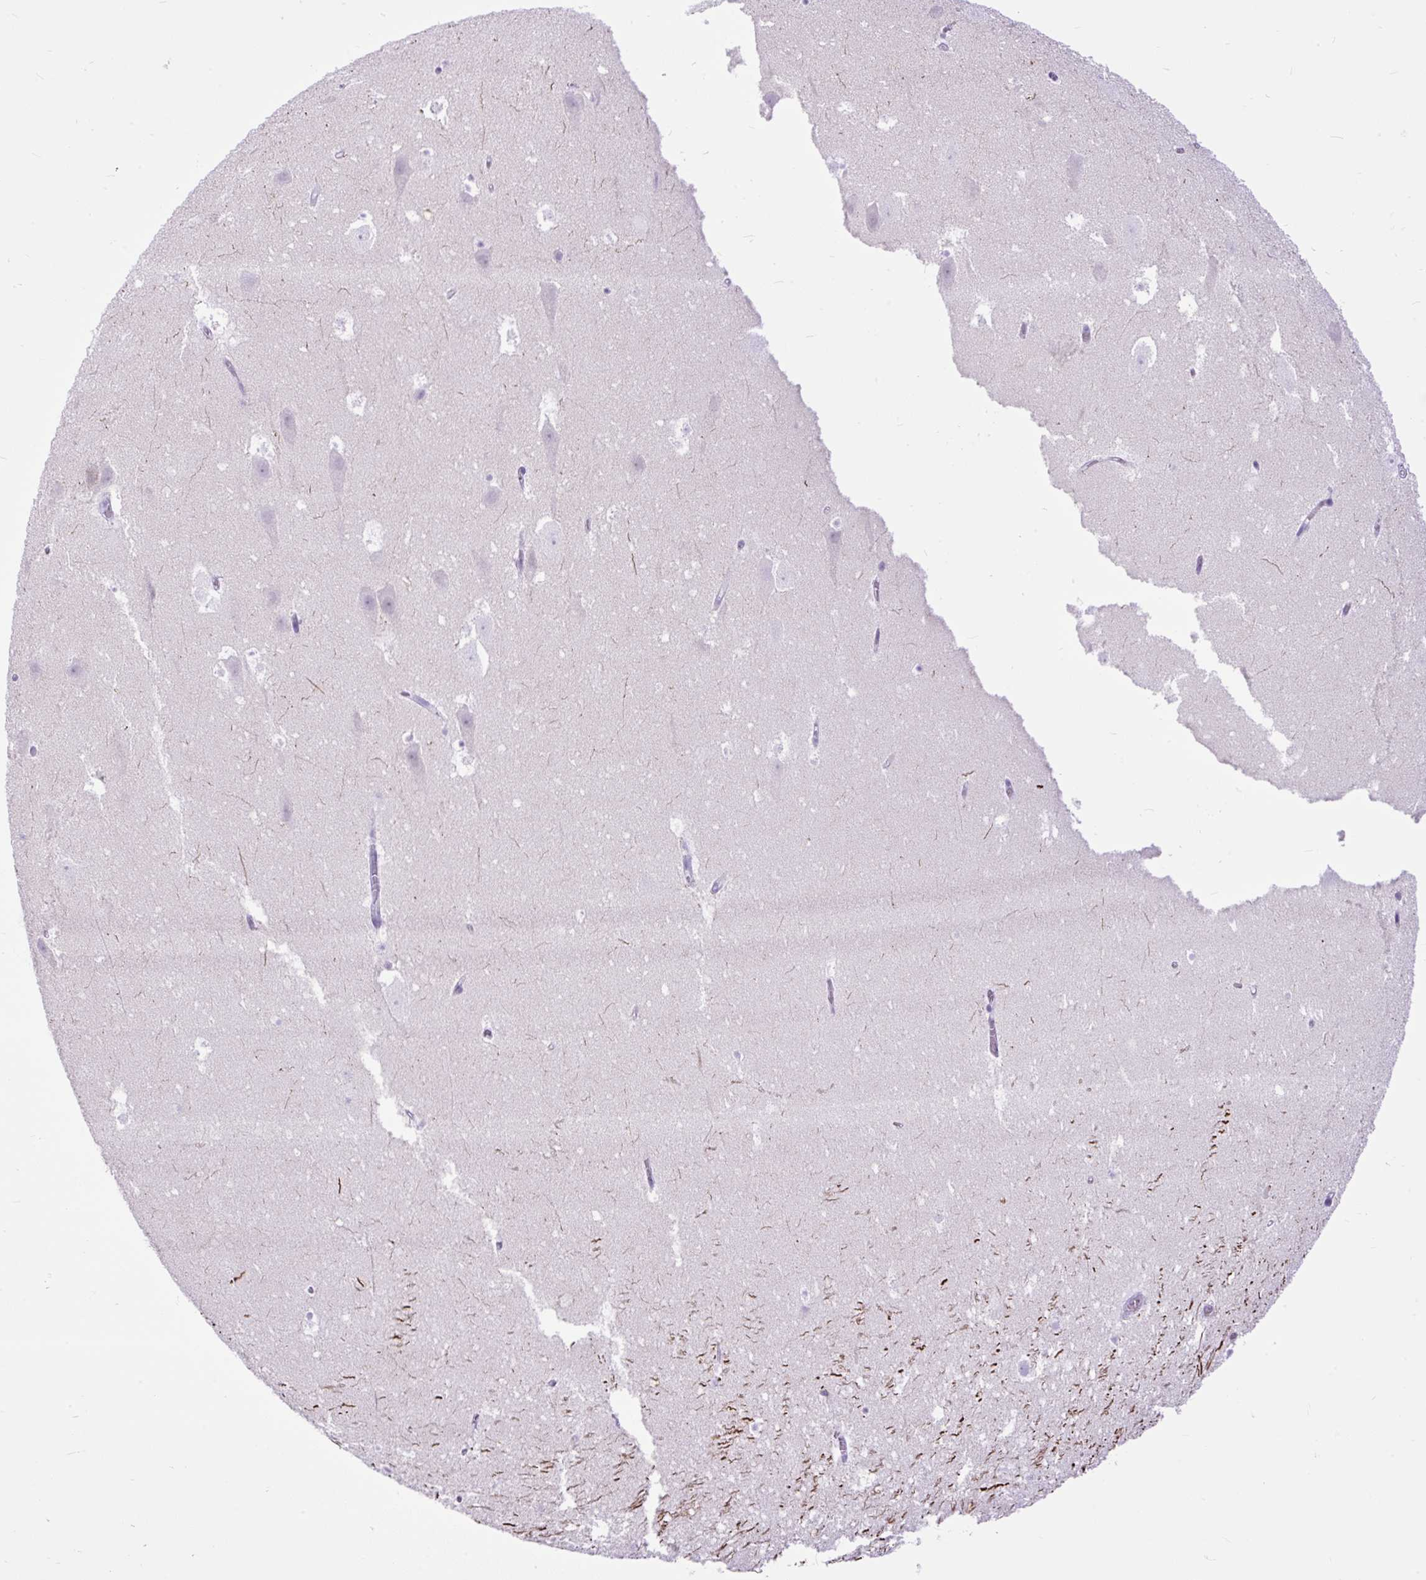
{"staining": {"intensity": "negative", "quantity": "none", "location": "none"}, "tissue": "hippocampus", "cell_type": "Glial cells", "image_type": "normal", "snomed": [{"axis": "morphology", "description": "Normal tissue, NOS"}, {"axis": "topography", "description": "Hippocampus"}], "caption": "A histopathology image of hippocampus stained for a protein demonstrates no brown staining in glial cells.", "gene": "ZNF256", "patient": {"sex": "female", "age": 42}}